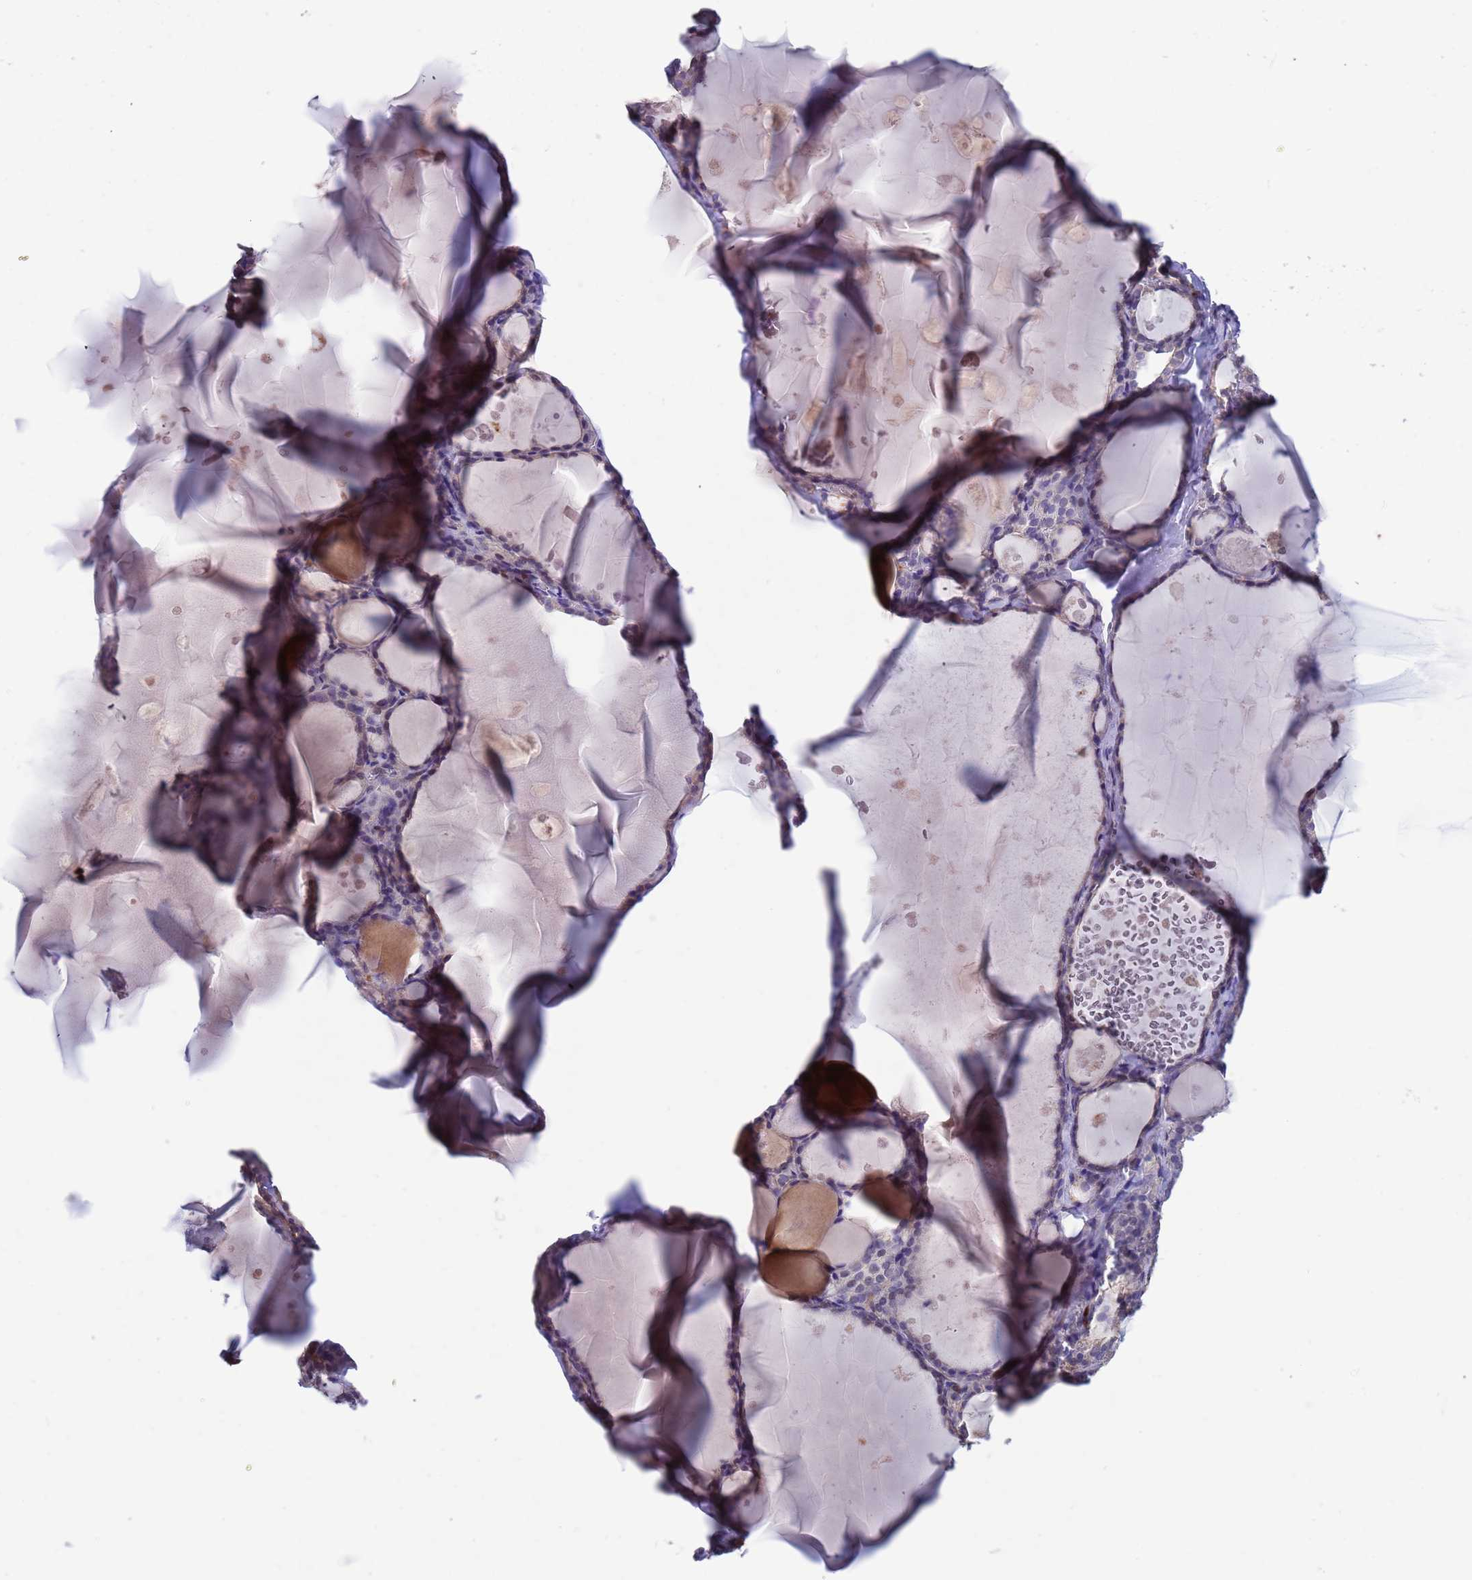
{"staining": {"intensity": "negative", "quantity": "none", "location": "none"}, "tissue": "thyroid gland", "cell_type": "Glandular cells", "image_type": "normal", "snomed": [{"axis": "morphology", "description": "Normal tissue, NOS"}, {"axis": "topography", "description": "Thyroid gland"}], "caption": "Image shows no significant protein expression in glandular cells of unremarkable thyroid gland. Nuclei are stained in blue.", "gene": "AMPD3", "patient": {"sex": "male", "age": 56}}